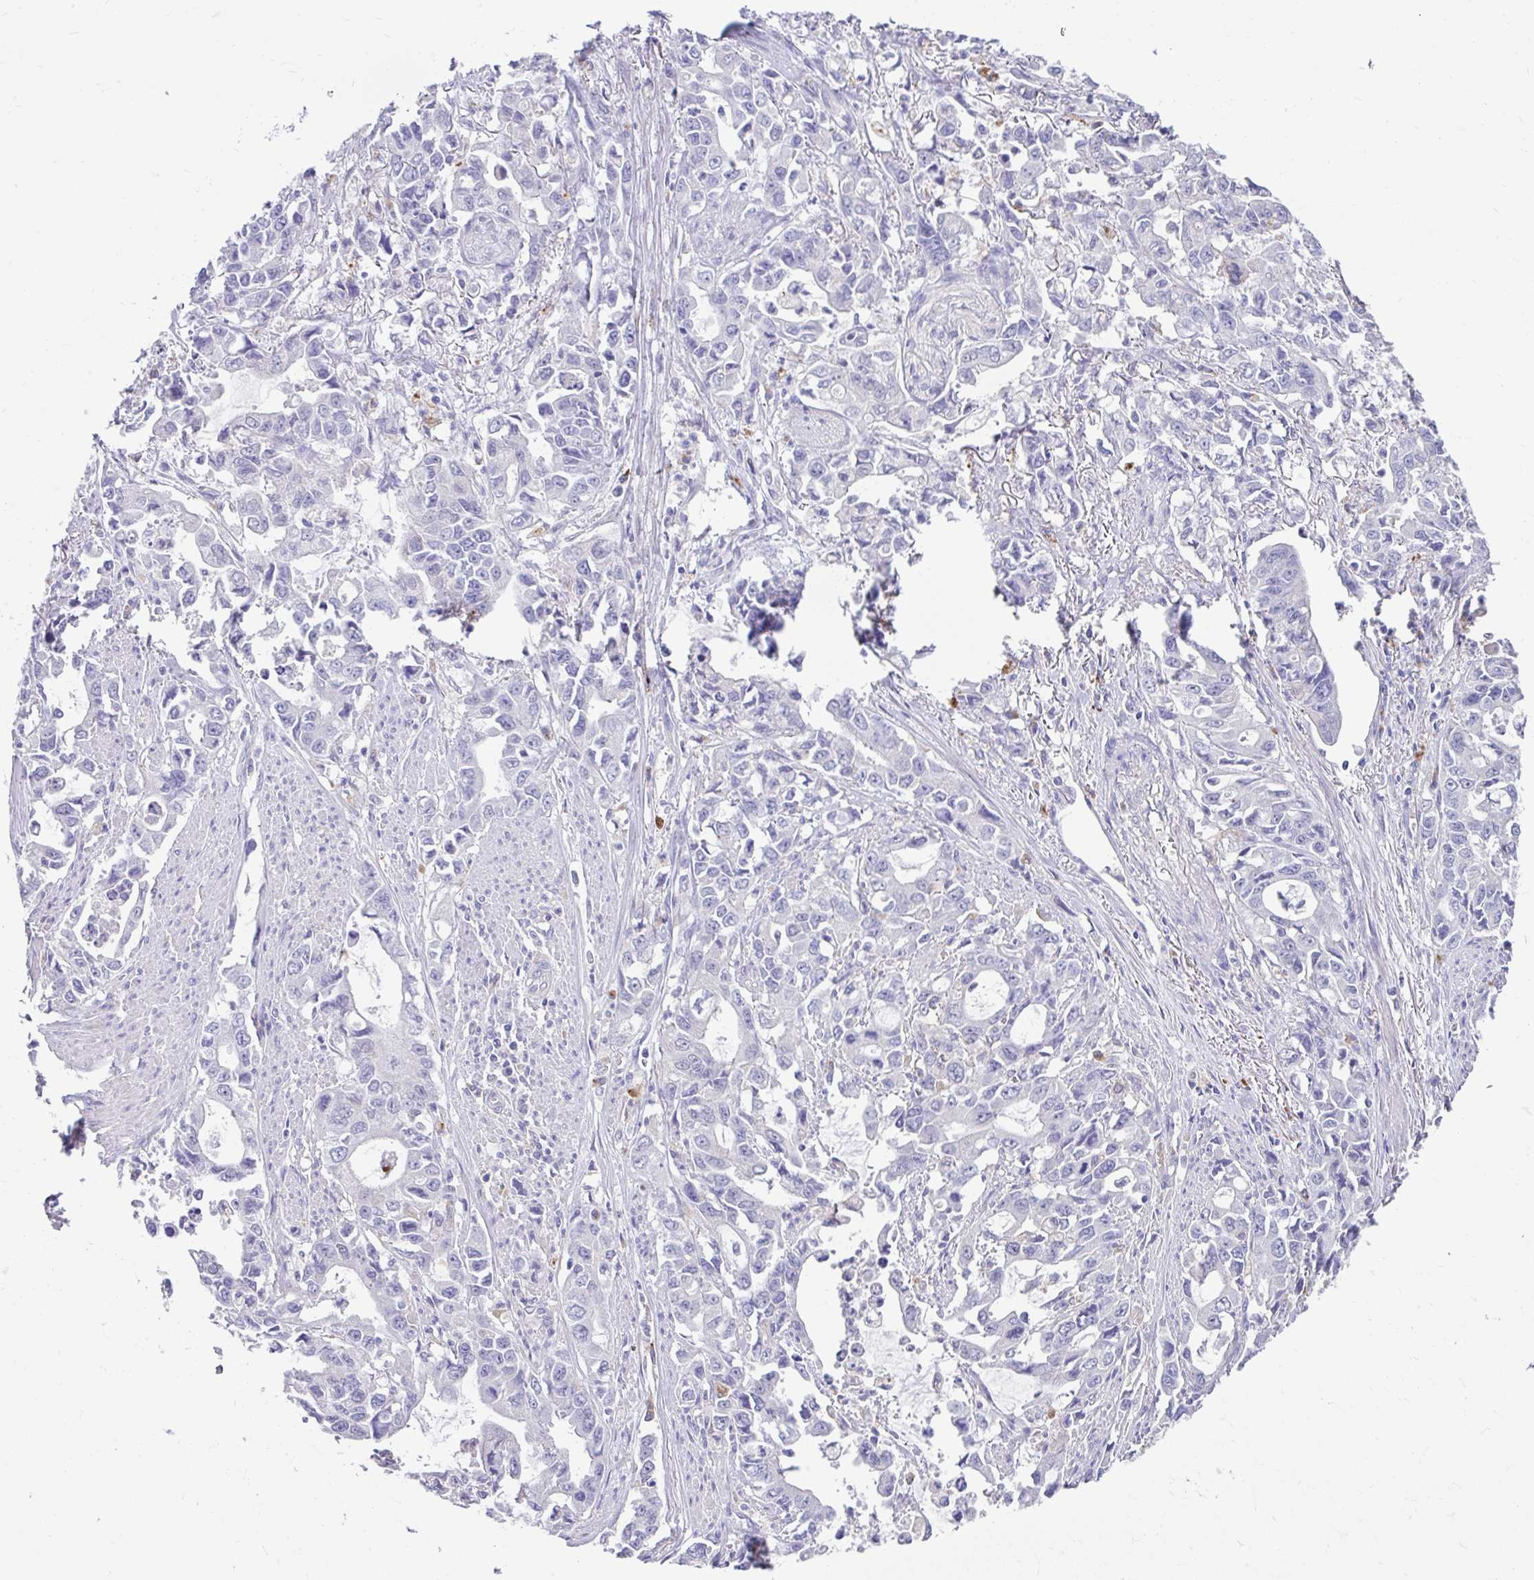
{"staining": {"intensity": "negative", "quantity": "none", "location": "none"}, "tissue": "stomach cancer", "cell_type": "Tumor cells", "image_type": "cancer", "snomed": [{"axis": "morphology", "description": "Adenocarcinoma, NOS"}, {"axis": "topography", "description": "Stomach, upper"}], "caption": "This is an immunohistochemistry (IHC) photomicrograph of human adenocarcinoma (stomach). There is no expression in tumor cells.", "gene": "ZNF33A", "patient": {"sex": "male", "age": 85}}